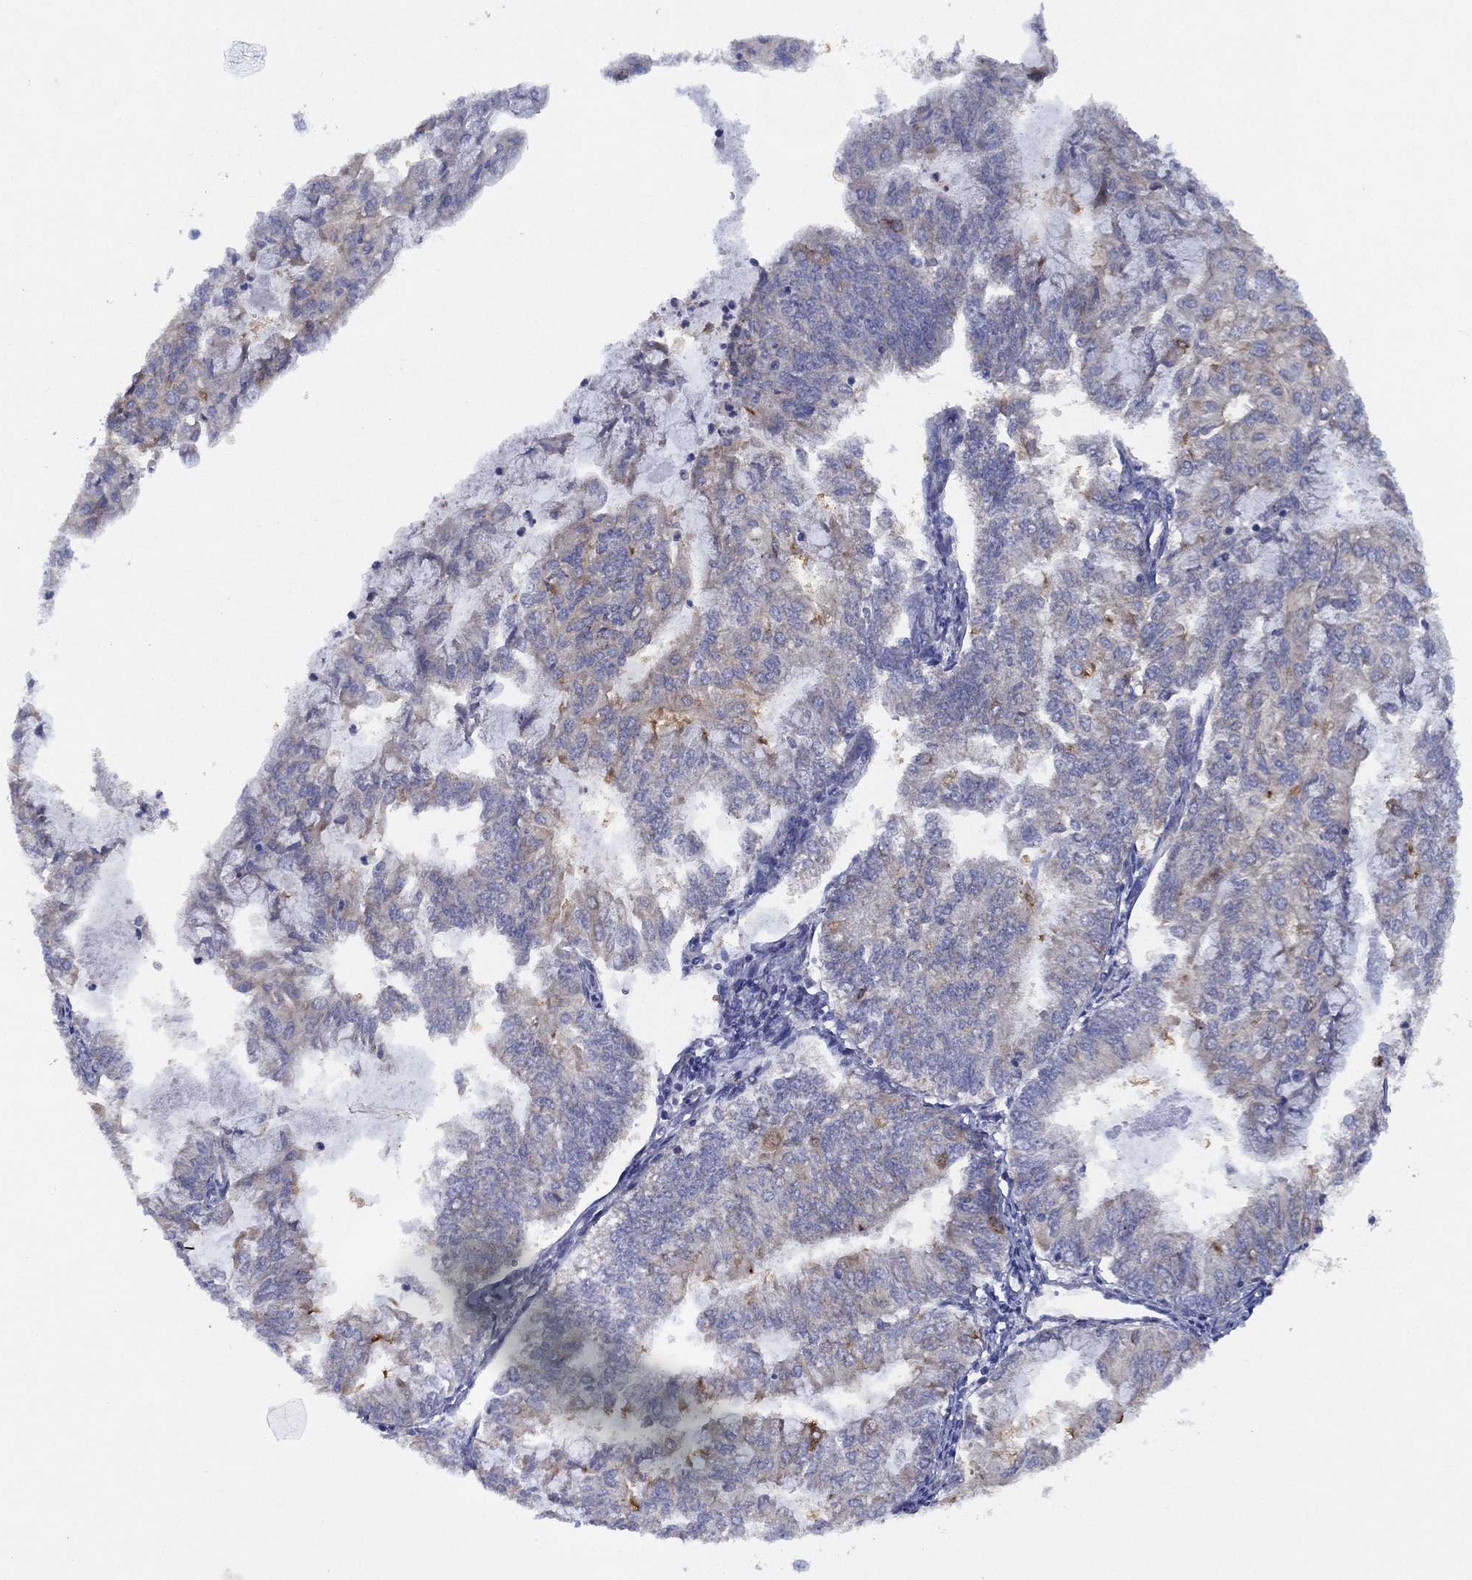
{"staining": {"intensity": "negative", "quantity": "none", "location": "none"}, "tissue": "endometrial cancer", "cell_type": "Tumor cells", "image_type": "cancer", "snomed": [{"axis": "morphology", "description": "Adenocarcinoma, NOS"}, {"axis": "topography", "description": "Endometrium"}], "caption": "Tumor cells show no significant staining in adenocarcinoma (endometrial).", "gene": "ZNF223", "patient": {"sex": "female", "age": 59}}